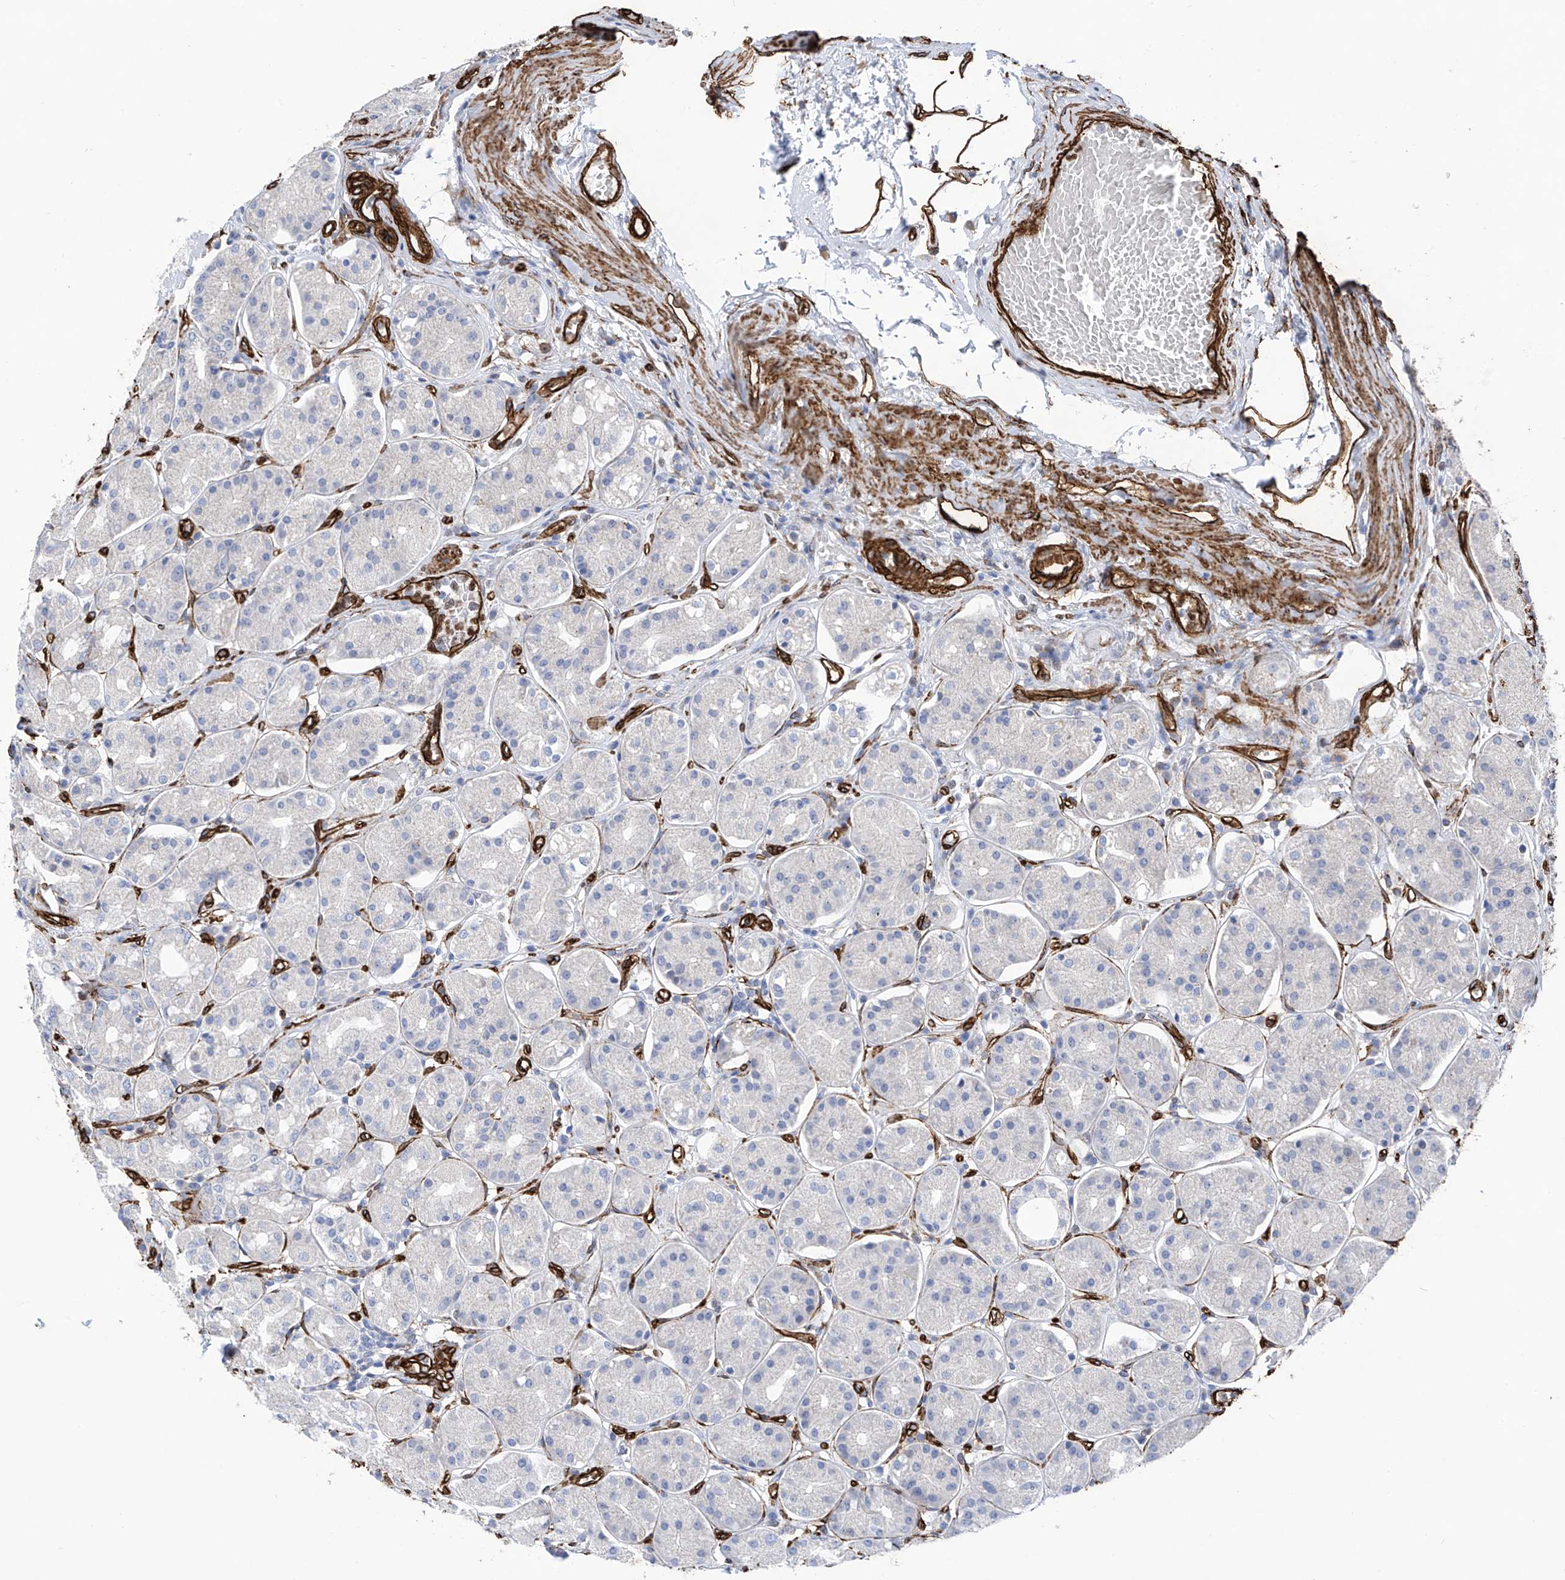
{"staining": {"intensity": "negative", "quantity": "none", "location": "none"}, "tissue": "stomach", "cell_type": "Glandular cells", "image_type": "normal", "snomed": [{"axis": "morphology", "description": "Normal tissue, NOS"}, {"axis": "topography", "description": "Stomach"}, {"axis": "topography", "description": "Stomach, lower"}], "caption": "Glandular cells are negative for protein expression in normal human stomach. The staining is performed using DAB (3,3'-diaminobenzidine) brown chromogen with nuclei counter-stained in using hematoxylin.", "gene": "UBTD1", "patient": {"sex": "female", "age": 56}}